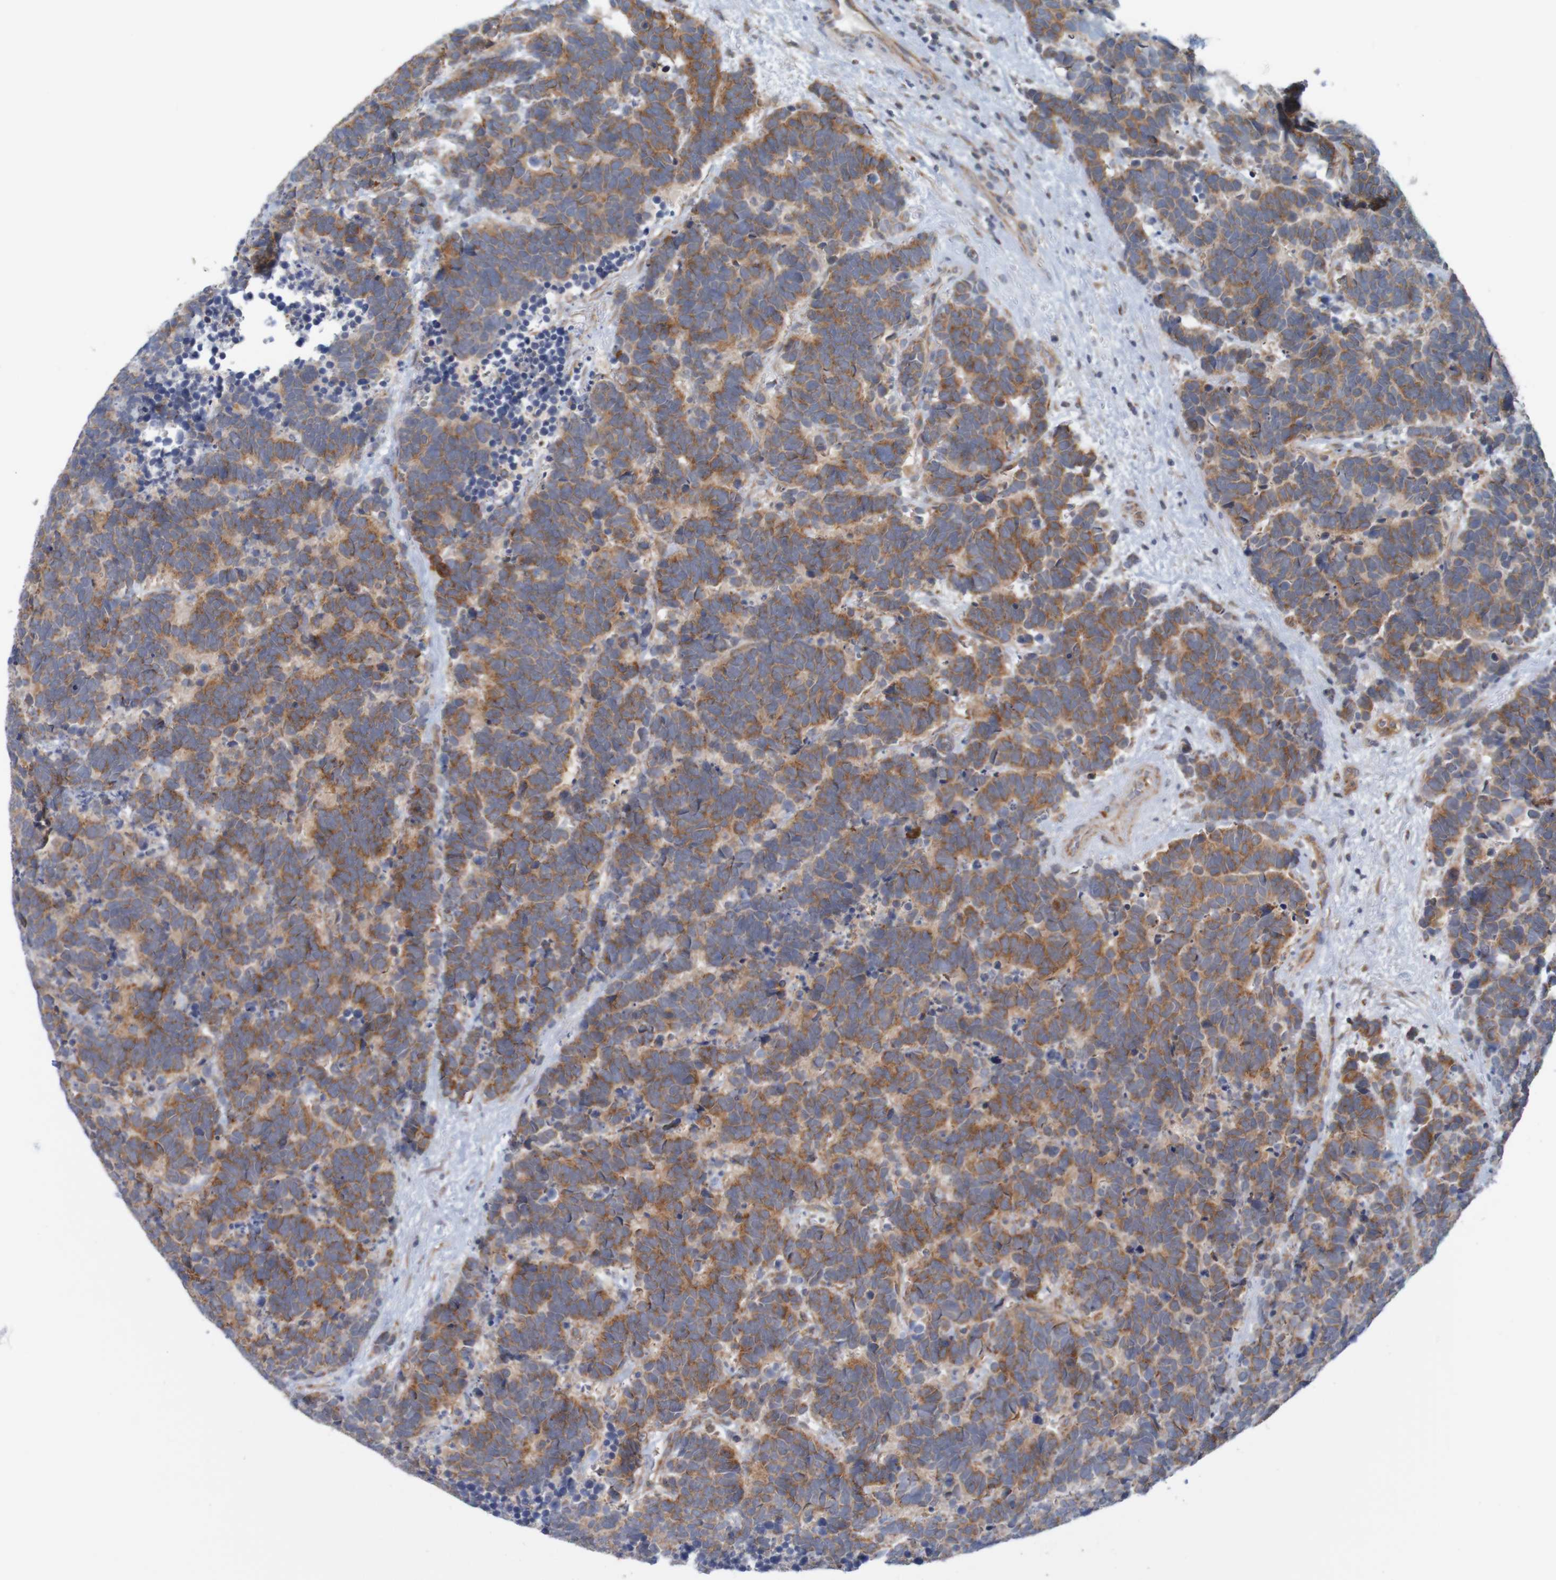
{"staining": {"intensity": "moderate", "quantity": ">75%", "location": "cytoplasmic/membranous"}, "tissue": "carcinoid", "cell_type": "Tumor cells", "image_type": "cancer", "snomed": [{"axis": "morphology", "description": "Carcinoma, NOS"}, {"axis": "morphology", "description": "Carcinoid, malignant, NOS"}, {"axis": "topography", "description": "Urinary bladder"}], "caption": "Carcinoid stained for a protein displays moderate cytoplasmic/membranous positivity in tumor cells. (DAB = brown stain, brightfield microscopy at high magnification).", "gene": "NAV2", "patient": {"sex": "male", "age": 57}}